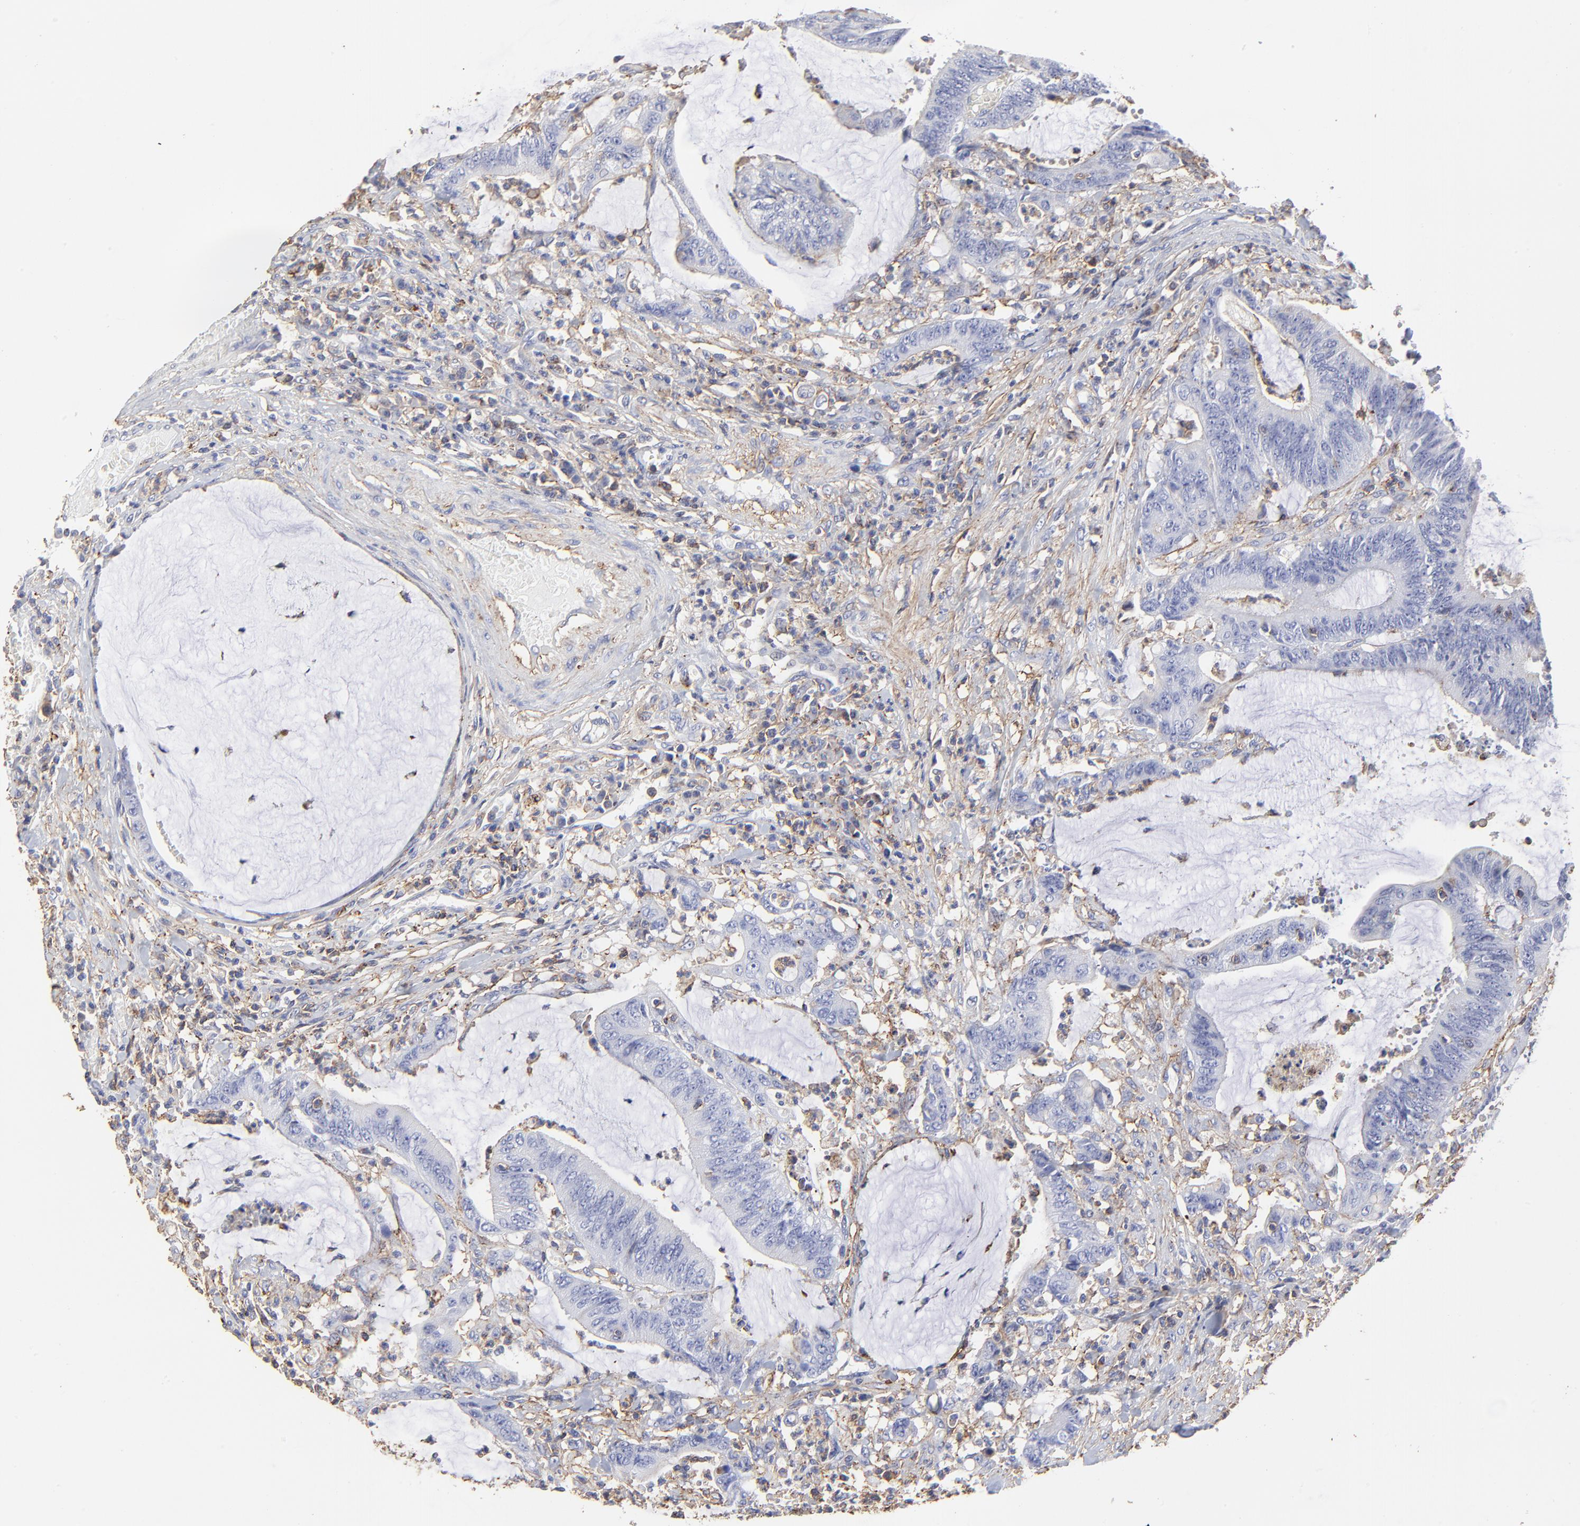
{"staining": {"intensity": "negative", "quantity": "none", "location": "none"}, "tissue": "colorectal cancer", "cell_type": "Tumor cells", "image_type": "cancer", "snomed": [{"axis": "morphology", "description": "Adenocarcinoma, NOS"}, {"axis": "topography", "description": "Rectum"}], "caption": "Immunohistochemical staining of adenocarcinoma (colorectal) displays no significant expression in tumor cells. Brightfield microscopy of IHC stained with DAB (3,3'-diaminobenzidine) (brown) and hematoxylin (blue), captured at high magnification.", "gene": "ANXA6", "patient": {"sex": "female", "age": 66}}